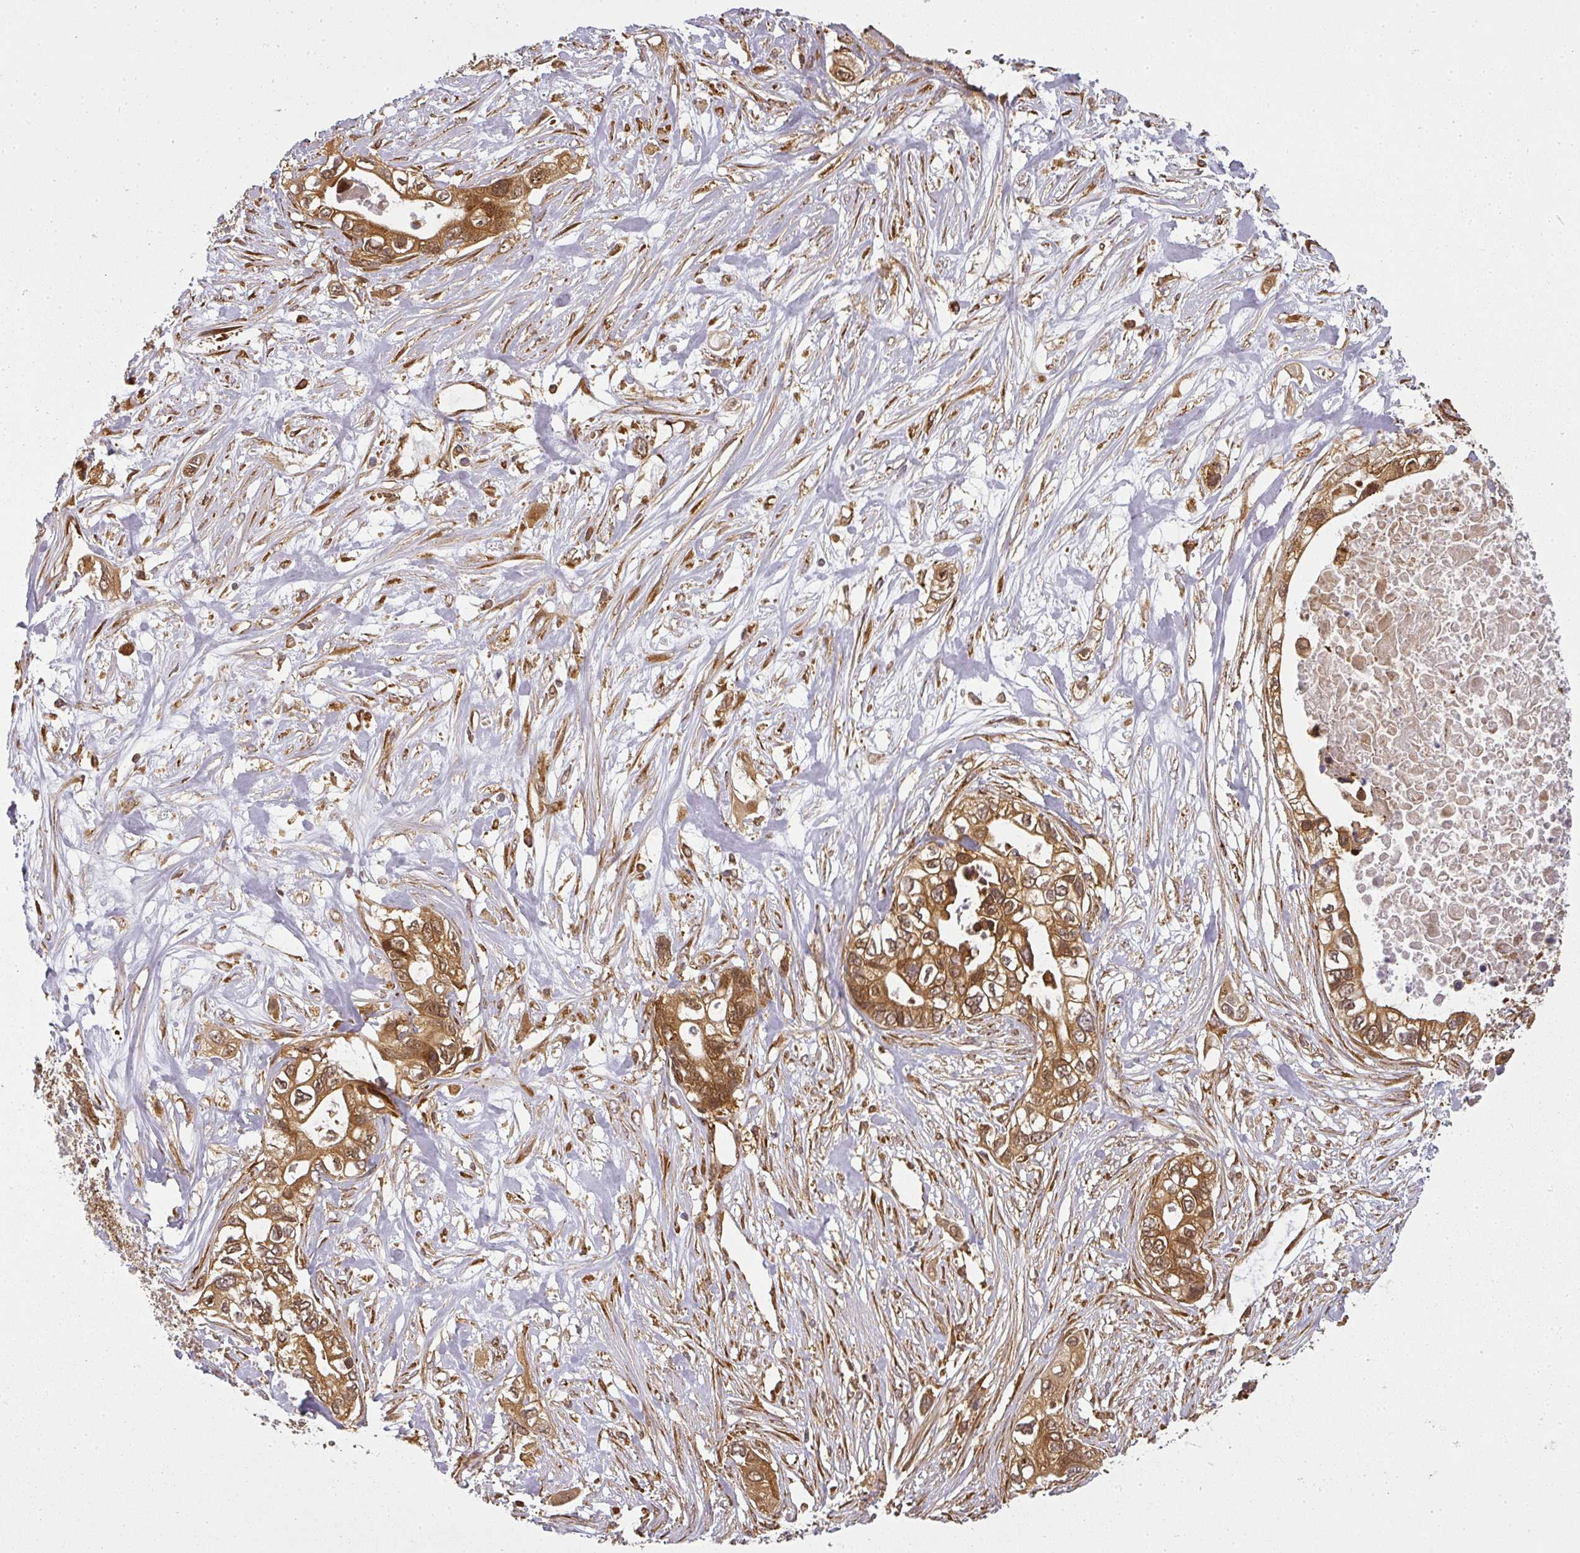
{"staining": {"intensity": "strong", "quantity": ">75%", "location": "cytoplasmic/membranous,nuclear"}, "tissue": "pancreatic cancer", "cell_type": "Tumor cells", "image_type": "cancer", "snomed": [{"axis": "morphology", "description": "Adenocarcinoma, NOS"}, {"axis": "topography", "description": "Pancreas"}], "caption": "The image displays immunohistochemical staining of pancreatic cancer. There is strong cytoplasmic/membranous and nuclear positivity is identified in approximately >75% of tumor cells. Nuclei are stained in blue.", "gene": "PPP6R3", "patient": {"sex": "female", "age": 63}}